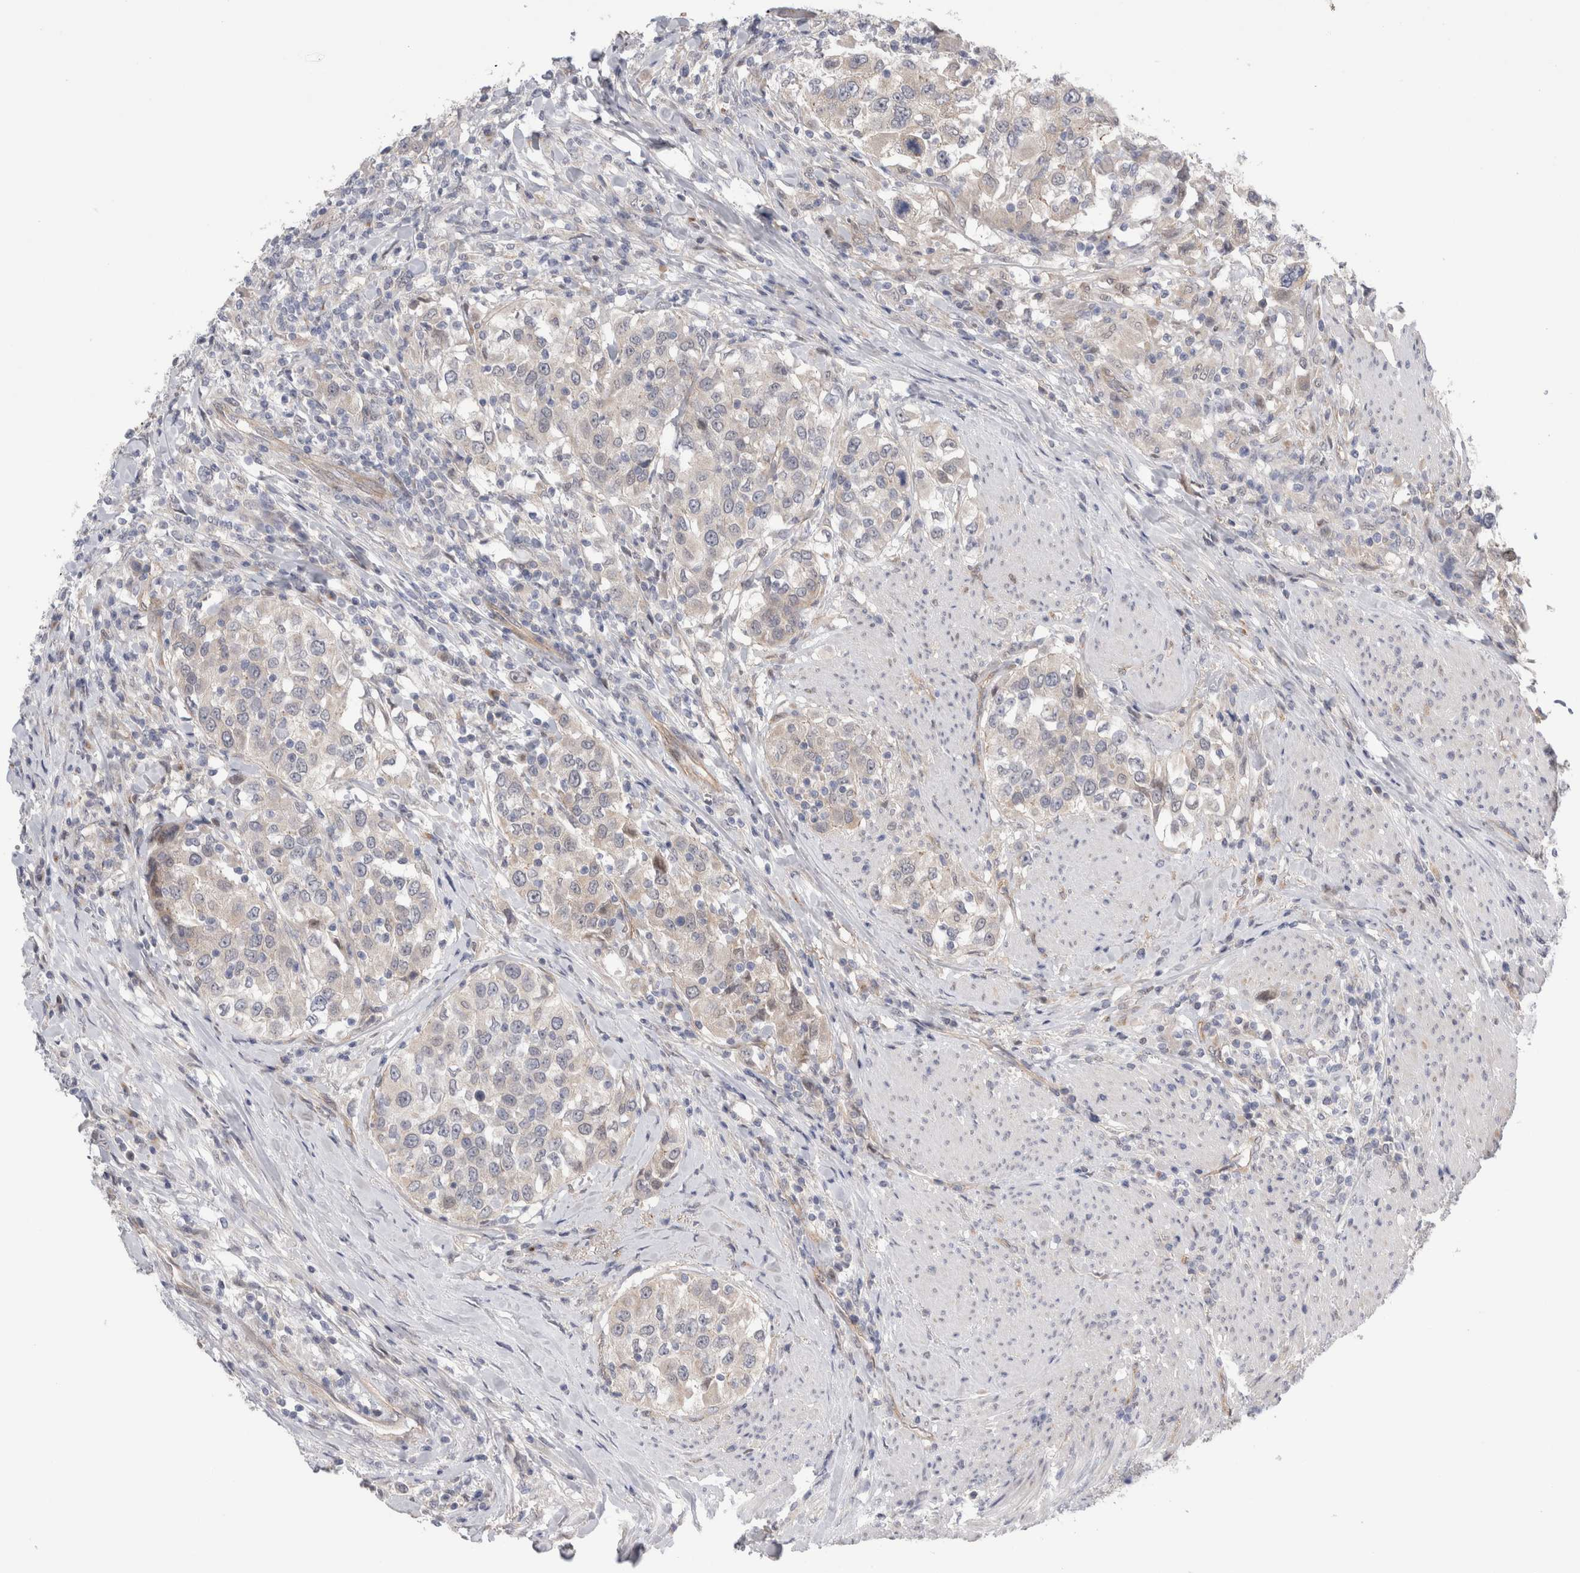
{"staining": {"intensity": "negative", "quantity": "none", "location": "none"}, "tissue": "urothelial cancer", "cell_type": "Tumor cells", "image_type": "cancer", "snomed": [{"axis": "morphology", "description": "Urothelial carcinoma, High grade"}, {"axis": "topography", "description": "Urinary bladder"}], "caption": "The immunohistochemistry image has no significant positivity in tumor cells of high-grade urothelial carcinoma tissue.", "gene": "TAFA5", "patient": {"sex": "female", "age": 80}}